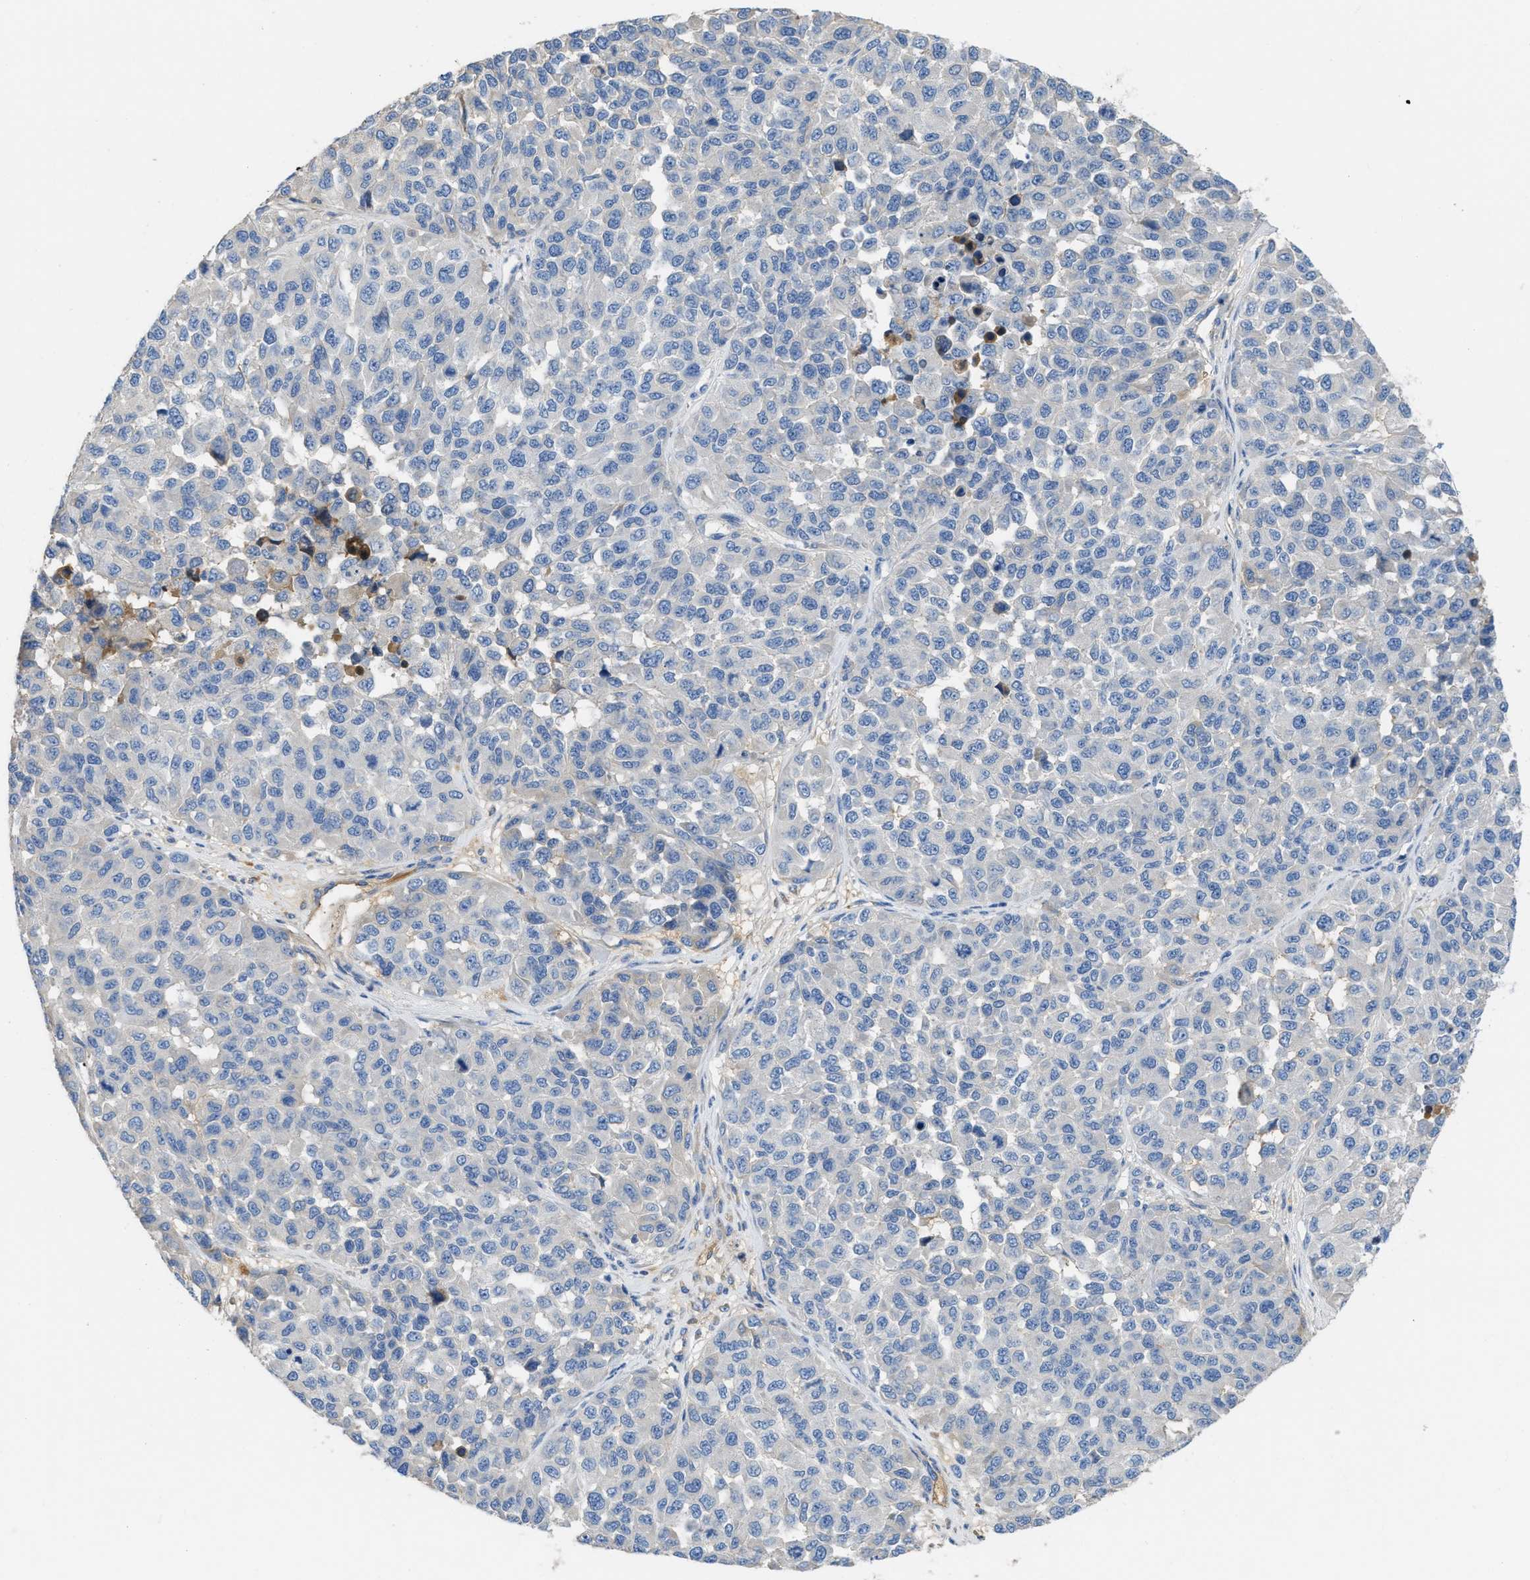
{"staining": {"intensity": "negative", "quantity": "none", "location": "none"}, "tissue": "melanoma", "cell_type": "Tumor cells", "image_type": "cancer", "snomed": [{"axis": "morphology", "description": "Malignant melanoma, NOS"}, {"axis": "topography", "description": "Skin"}], "caption": "Malignant melanoma was stained to show a protein in brown. There is no significant expression in tumor cells.", "gene": "C1S", "patient": {"sex": "male", "age": 62}}